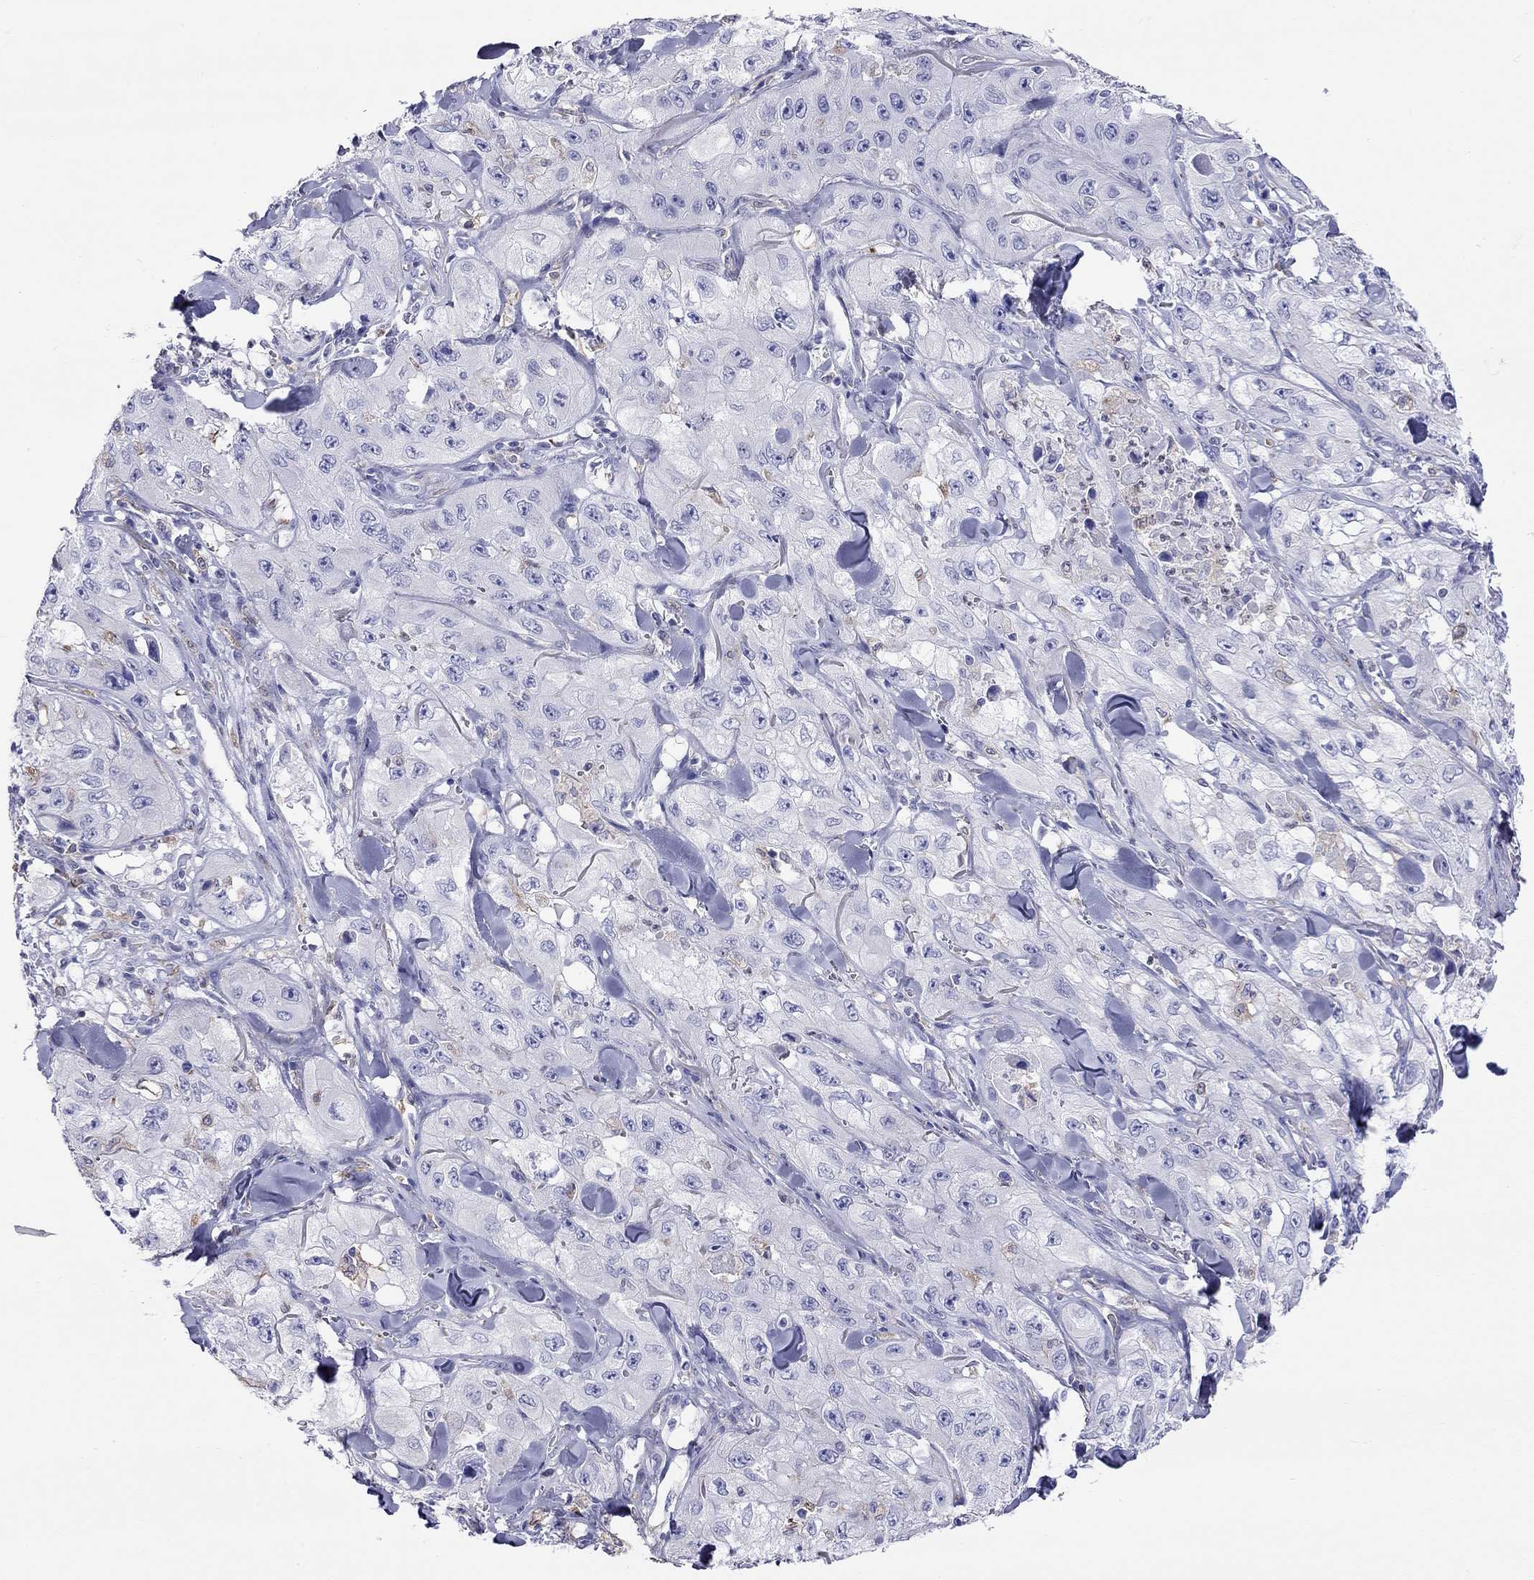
{"staining": {"intensity": "negative", "quantity": "none", "location": "none"}, "tissue": "skin cancer", "cell_type": "Tumor cells", "image_type": "cancer", "snomed": [{"axis": "morphology", "description": "Squamous cell carcinoma, NOS"}, {"axis": "topography", "description": "Skin"}, {"axis": "topography", "description": "Subcutis"}], "caption": "Tumor cells show no significant staining in squamous cell carcinoma (skin).", "gene": "SLC46A2", "patient": {"sex": "male", "age": 73}}